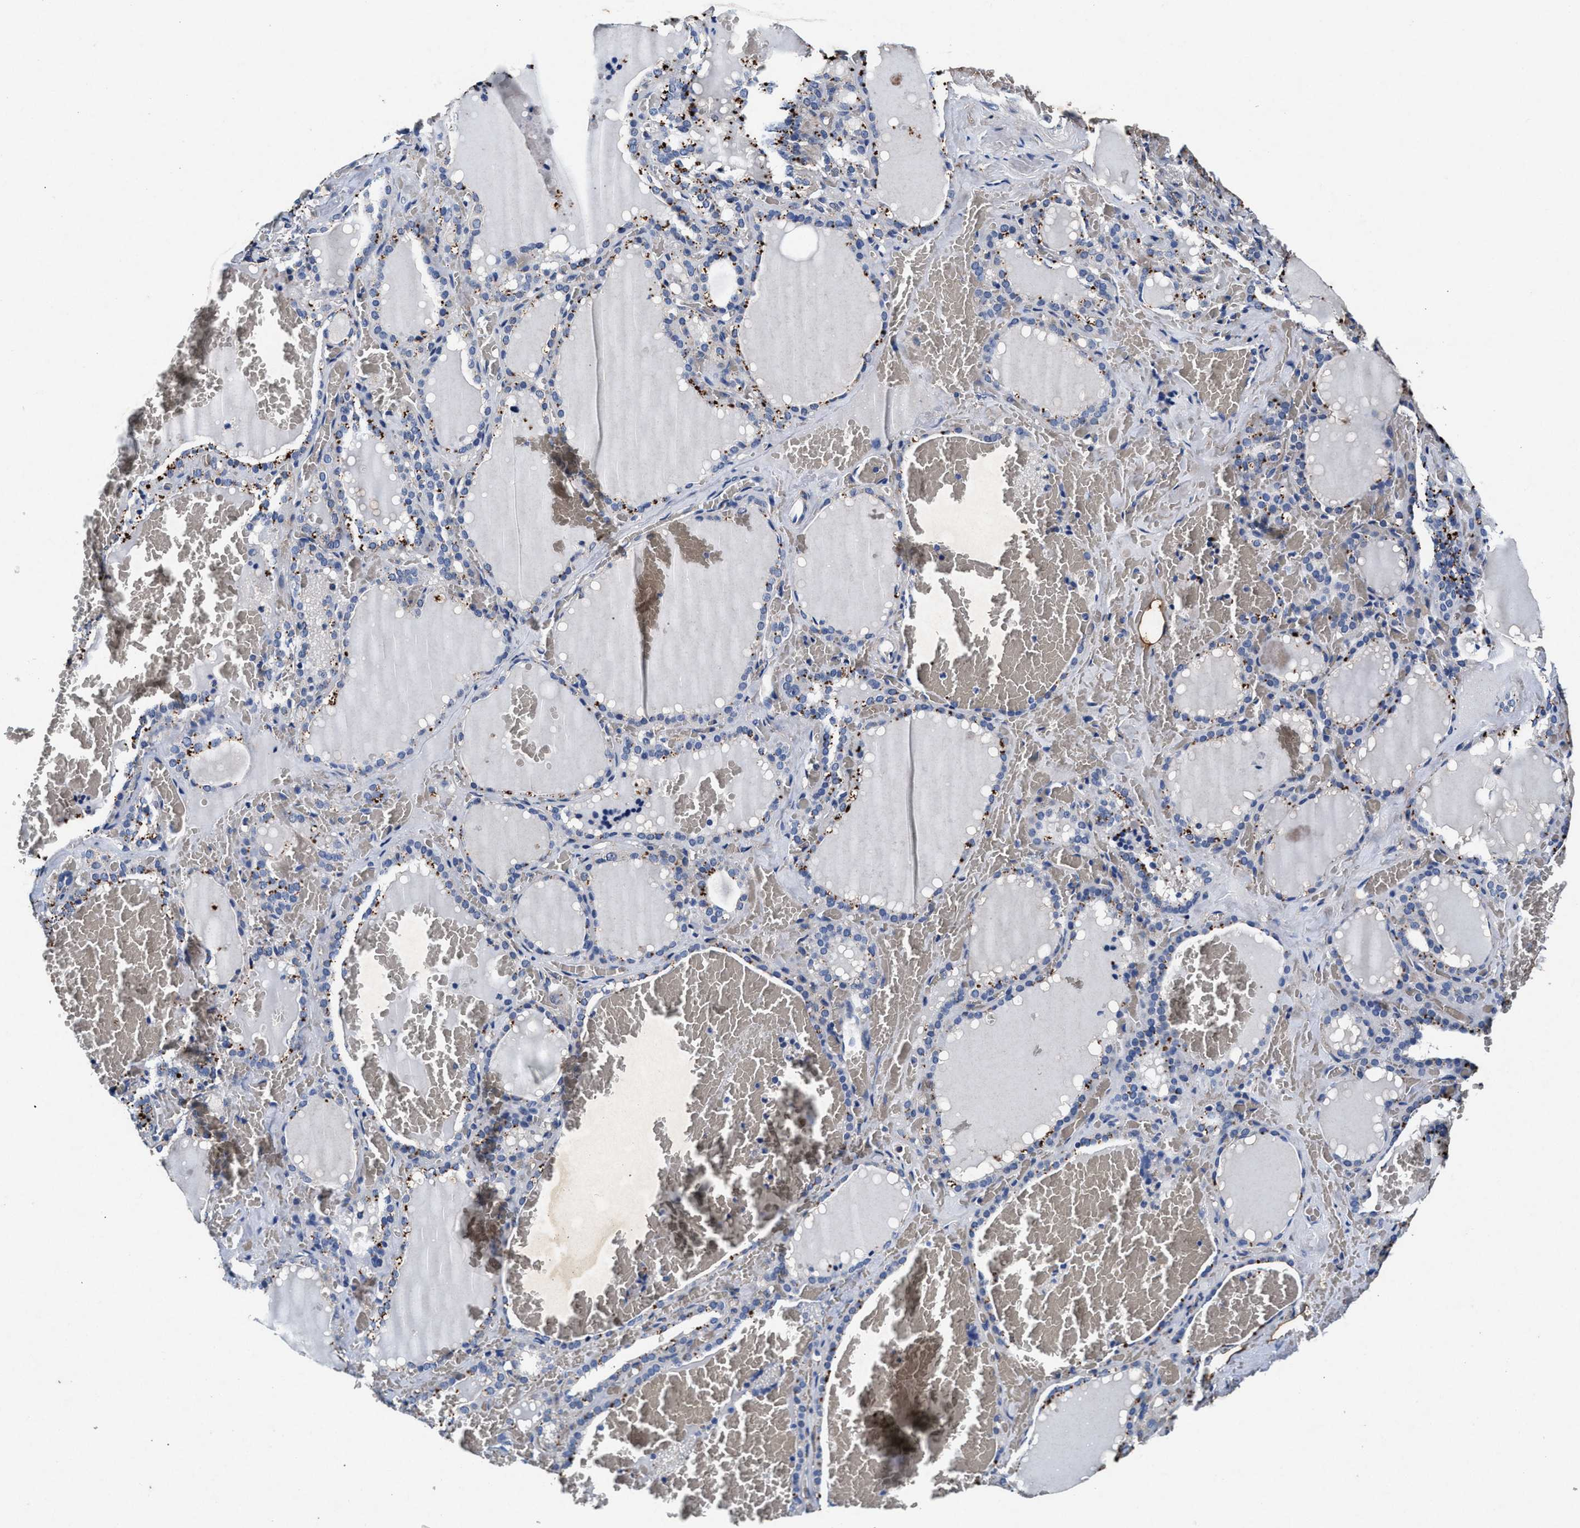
{"staining": {"intensity": "strong", "quantity": "25%-75%", "location": "cytoplasmic/membranous"}, "tissue": "thyroid gland", "cell_type": "Glandular cells", "image_type": "normal", "snomed": [{"axis": "morphology", "description": "Normal tissue, NOS"}, {"axis": "topography", "description": "Thyroid gland"}], "caption": "Immunohistochemical staining of unremarkable thyroid gland shows high levels of strong cytoplasmic/membranous staining in about 25%-75% of glandular cells.", "gene": "SLC8A1", "patient": {"sex": "female", "age": 22}}